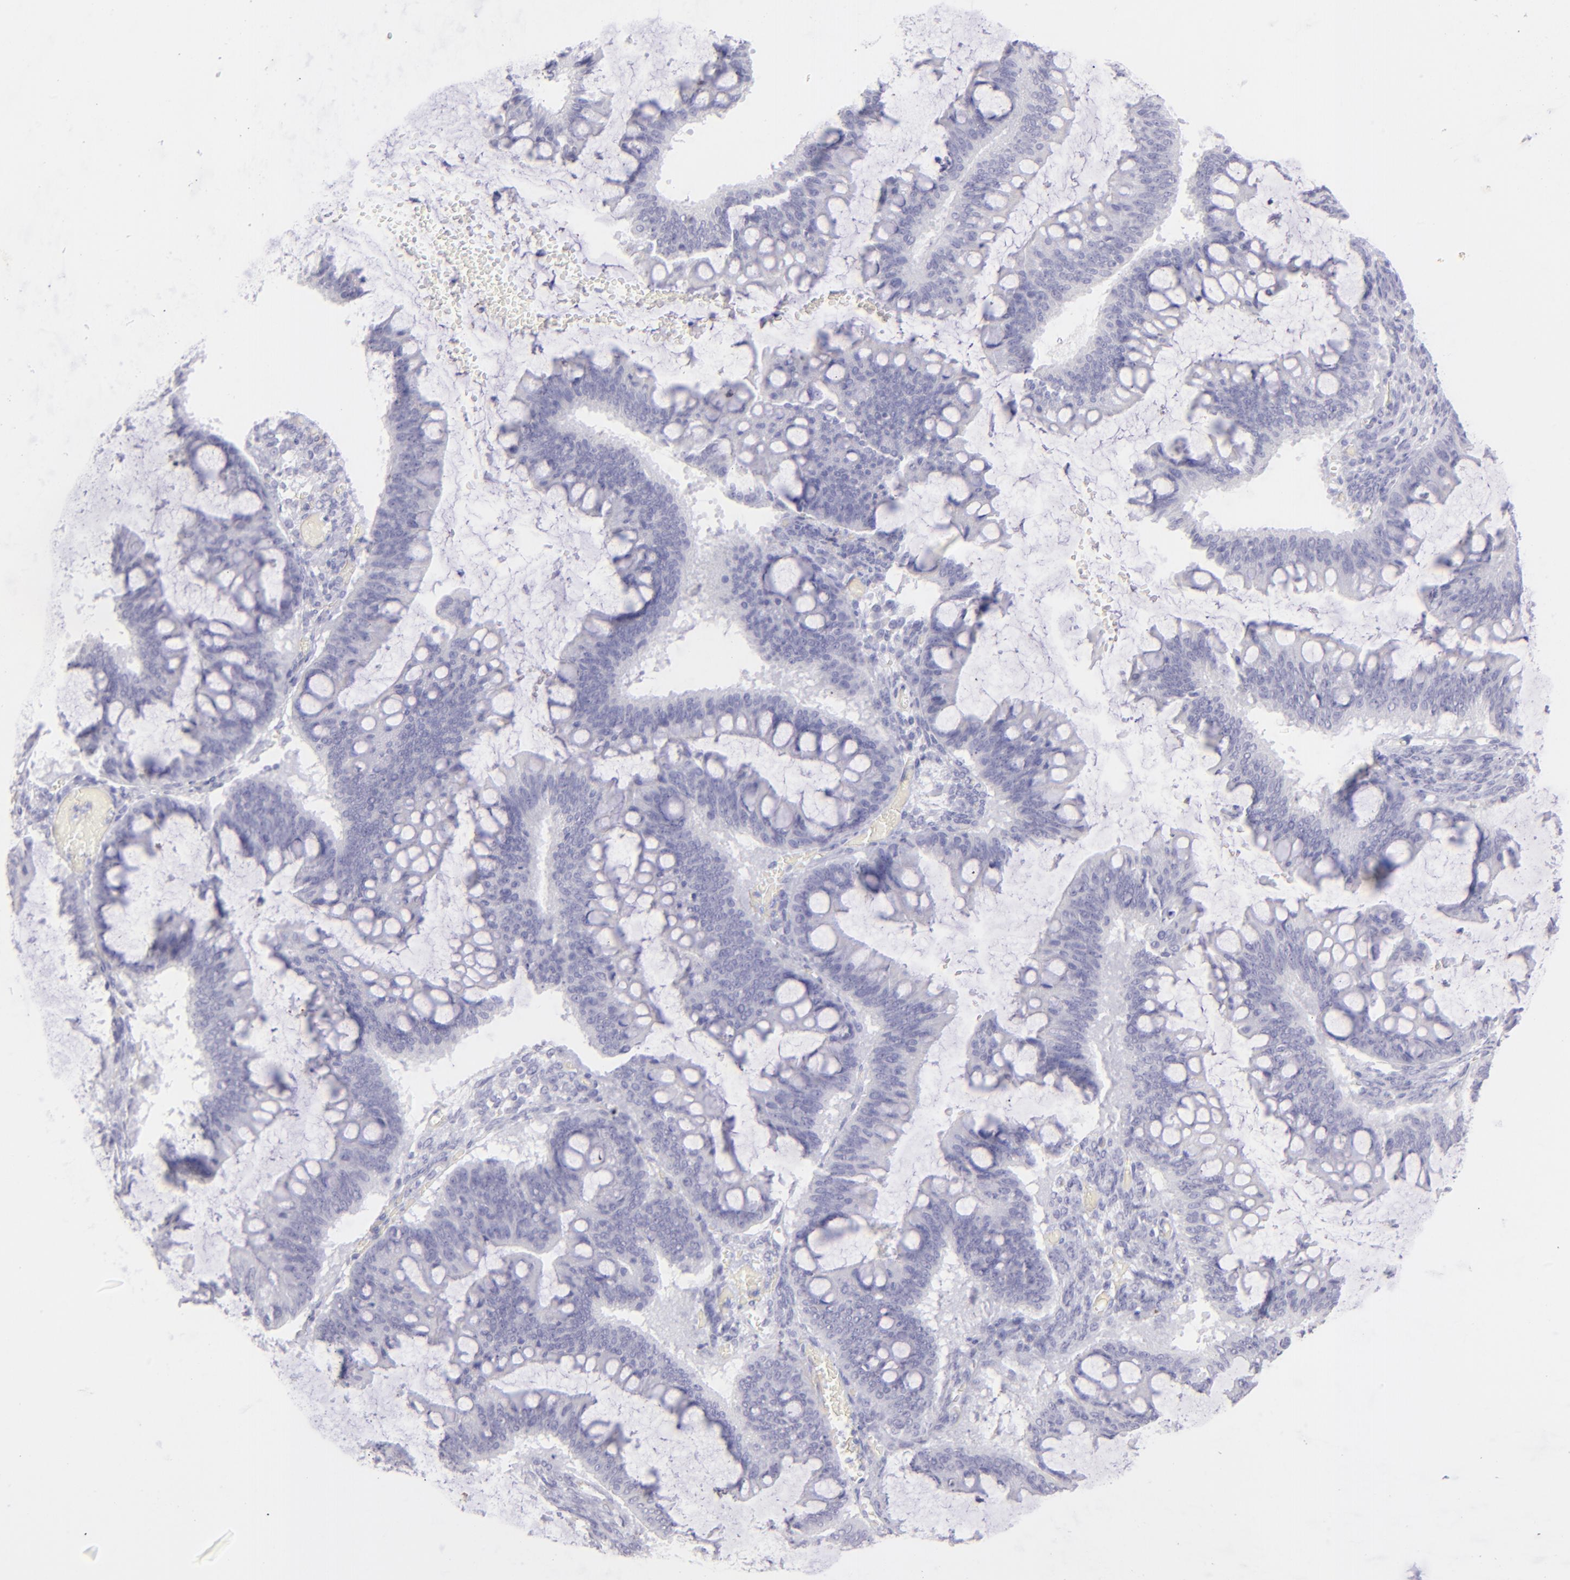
{"staining": {"intensity": "negative", "quantity": "none", "location": "none"}, "tissue": "ovarian cancer", "cell_type": "Tumor cells", "image_type": "cancer", "snomed": [{"axis": "morphology", "description": "Cystadenocarcinoma, mucinous, NOS"}, {"axis": "topography", "description": "Ovary"}], "caption": "Immunohistochemistry photomicrograph of human ovarian mucinous cystadenocarcinoma stained for a protein (brown), which shows no expression in tumor cells. (IHC, brightfield microscopy, high magnification).", "gene": "CD72", "patient": {"sex": "female", "age": 73}}